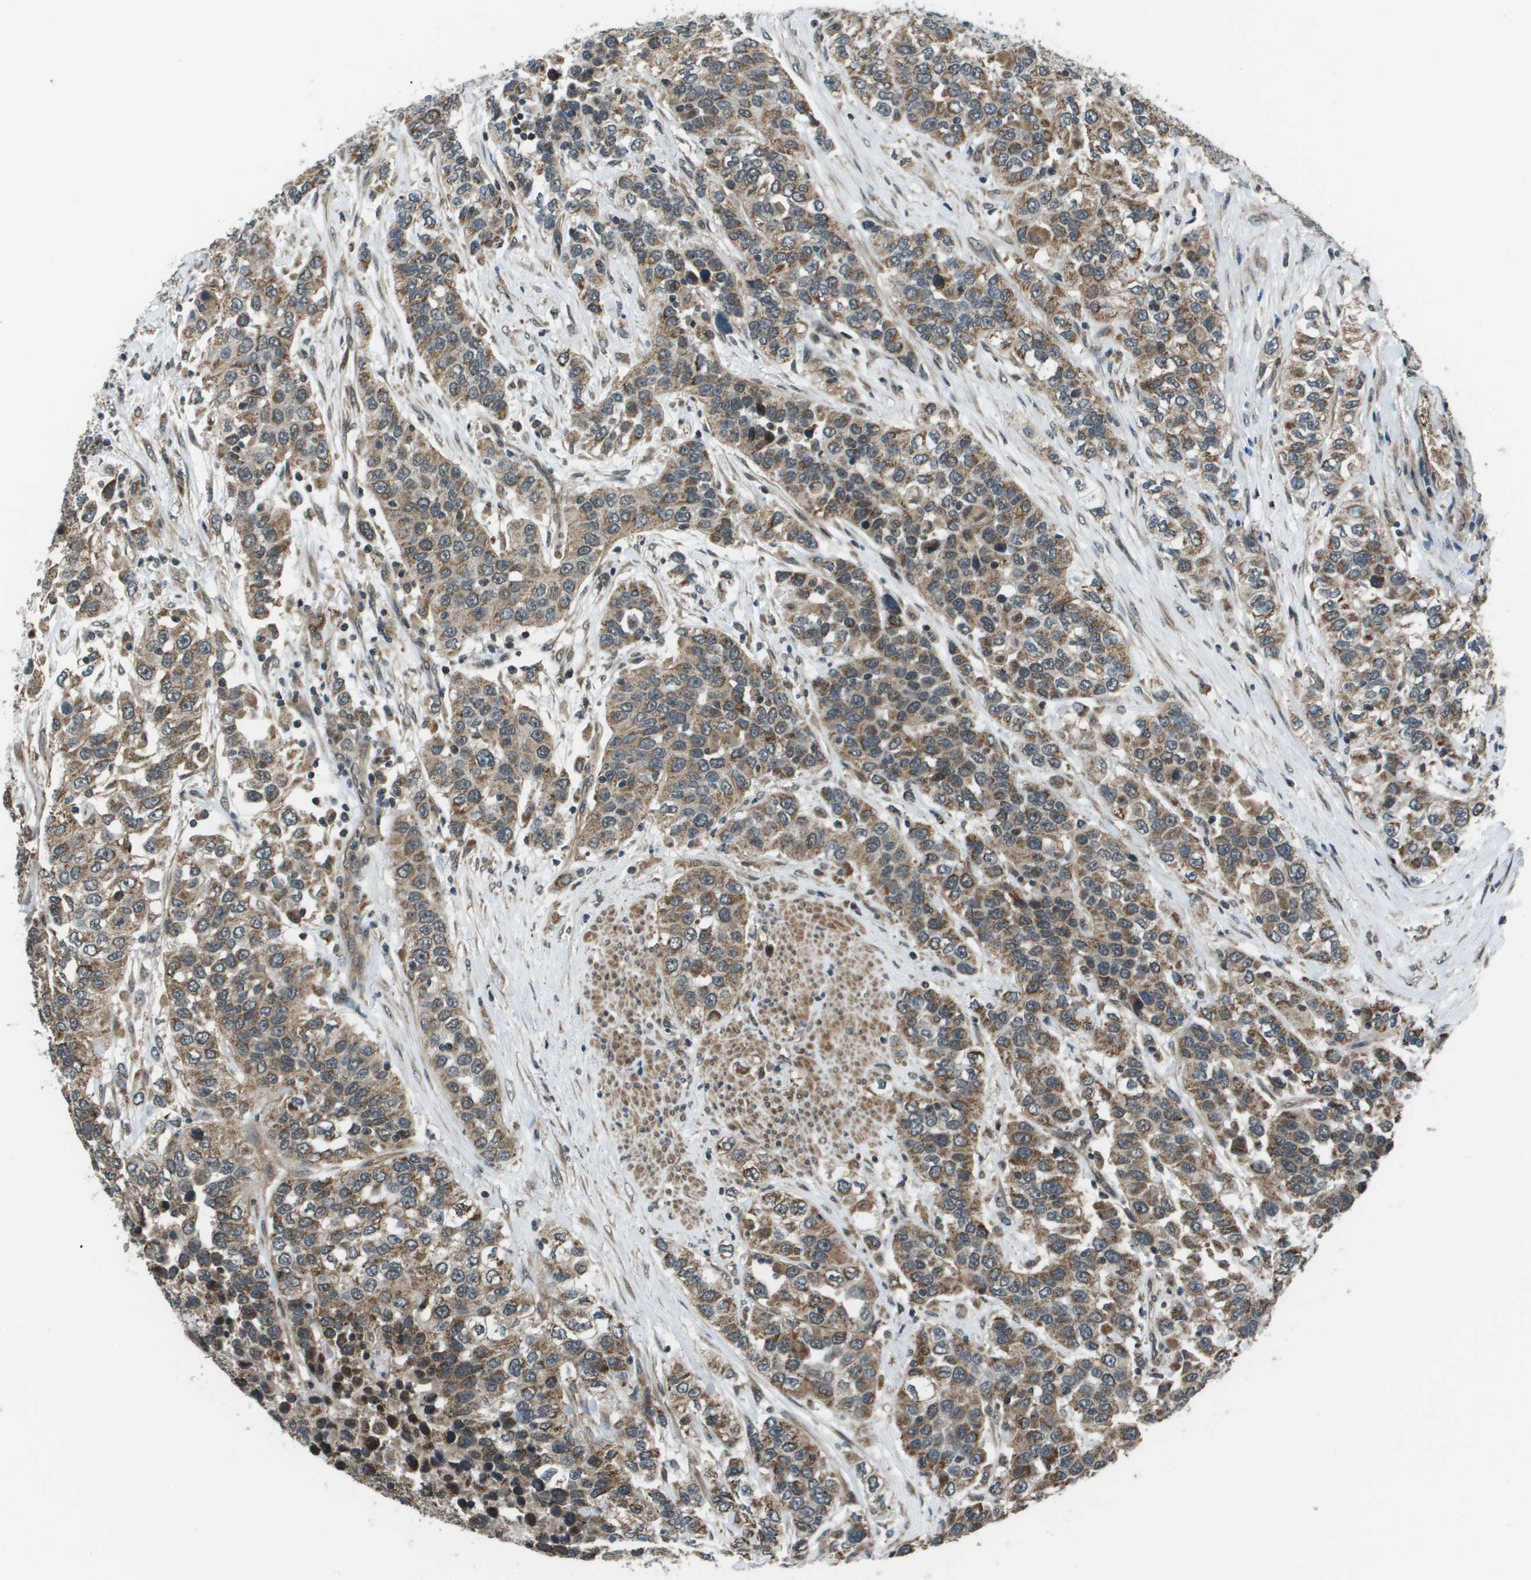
{"staining": {"intensity": "moderate", "quantity": ">75%", "location": "cytoplasmic/membranous"}, "tissue": "urothelial cancer", "cell_type": "Tumor cells", "image_type": "cancer", "snomed": [{"axis": "morphology", "description": "Urothelial carcinoma, High grade"}, {"axis": "topography", "description": "Urinary bladder"}], "caption": "Immunohistochemistry (IHC) micrograph of human urothelial cancer stained for a protein (brown), which shows medium levels of moderate cytoplasmic/membranous staining in approximately >75% of tumor cells.", "gene": "PPFIA1", "patient": {"sex": "female", "age": 80}}